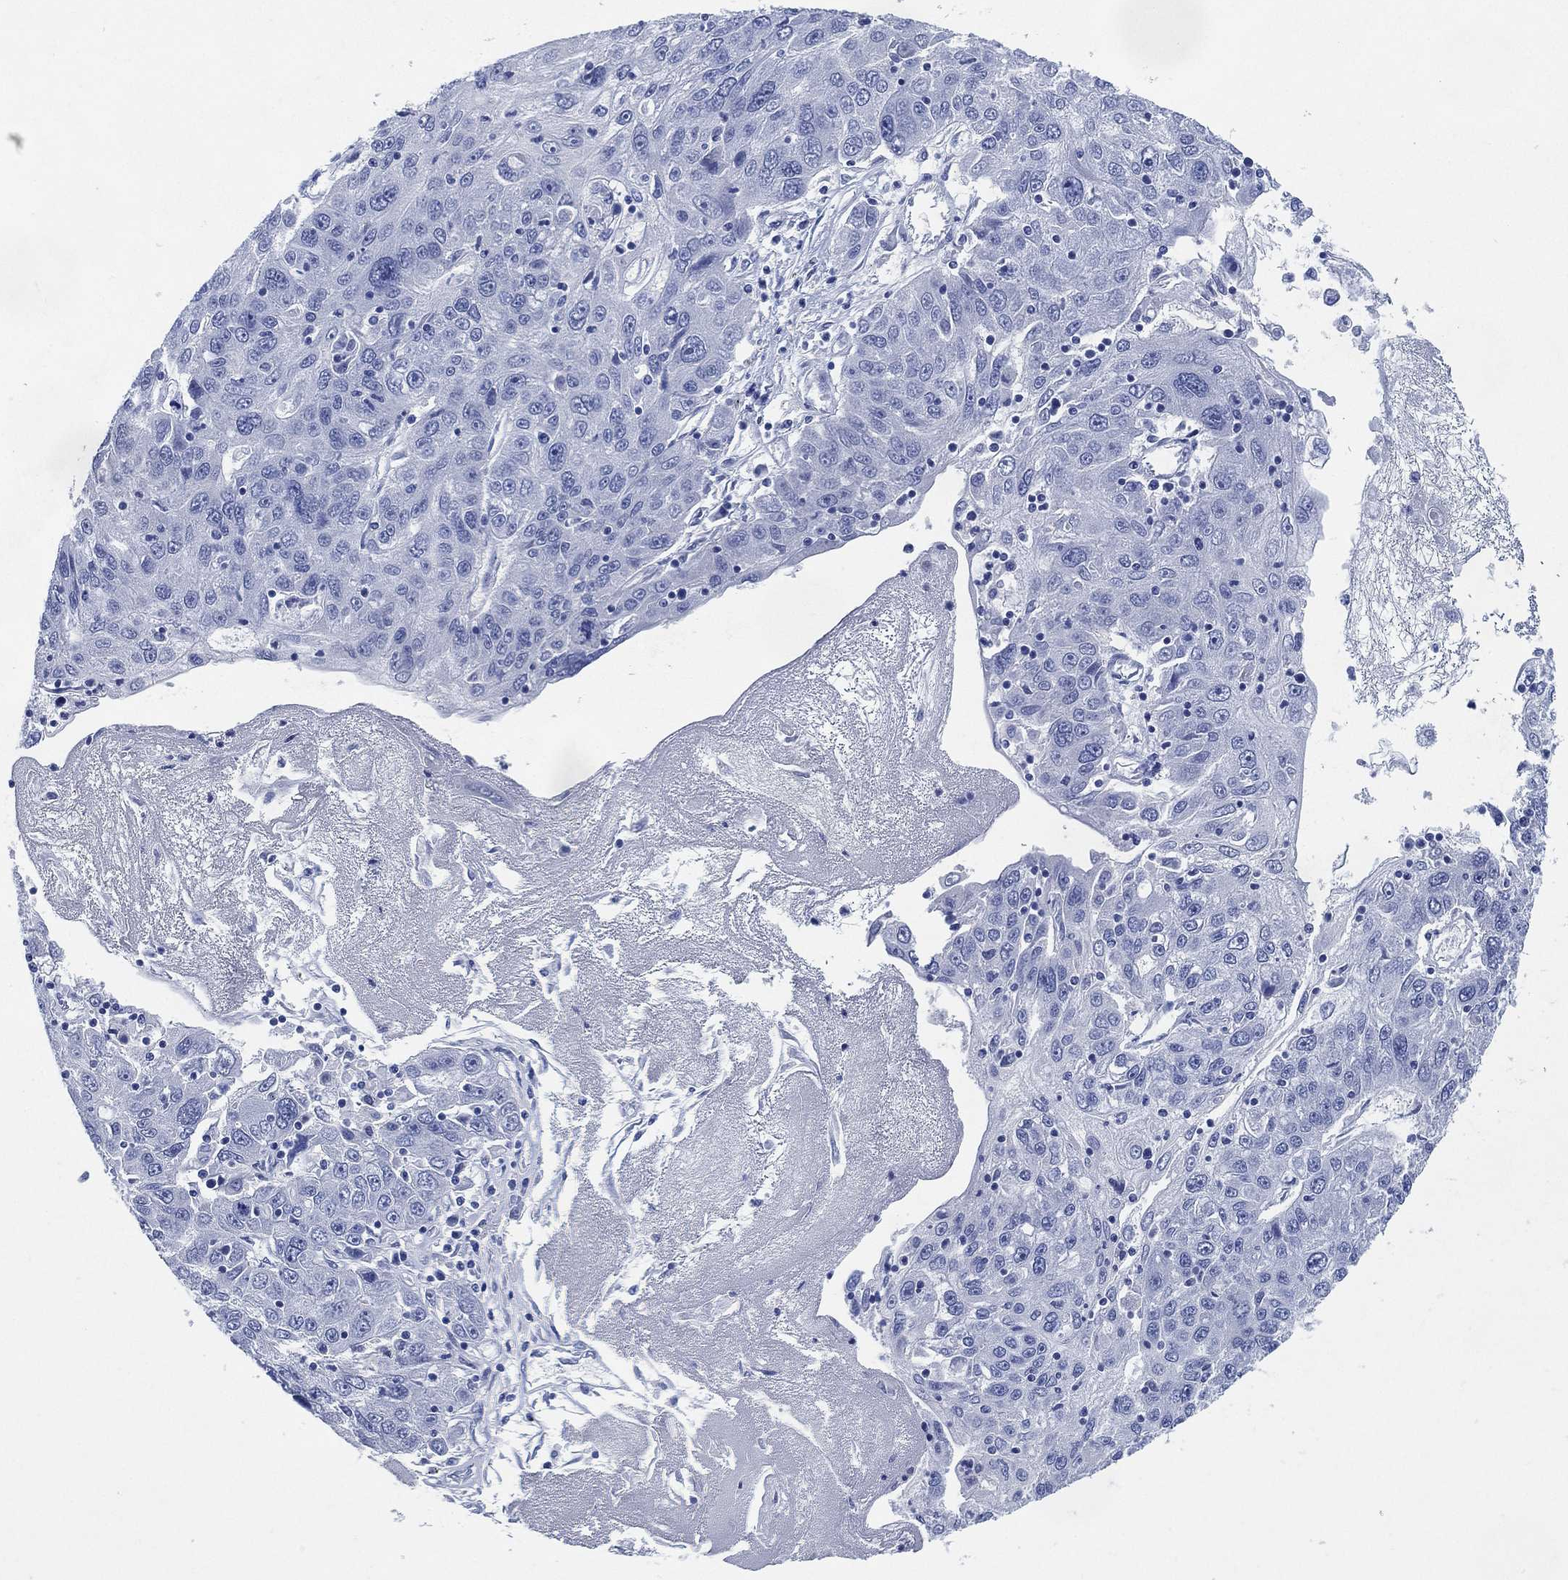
{"staining": {"intensity": "negative", "quantity": "none", "location": "none"}, "tissue": "stomach cancer", "cell_type": "Tumor cells", "image_type": "cancer", "snomed": [{"axis": "morphology", "description": "Adenocarcinoma, NOS"}, {"axis": "topography", "description": "Stomach"}], "caption": "The histopathology image demonstrates no significant staining in tumor cells of stomach cancer.", "gene": "SIGLECL1", "patient": {"sex": "male", "age": 56}}